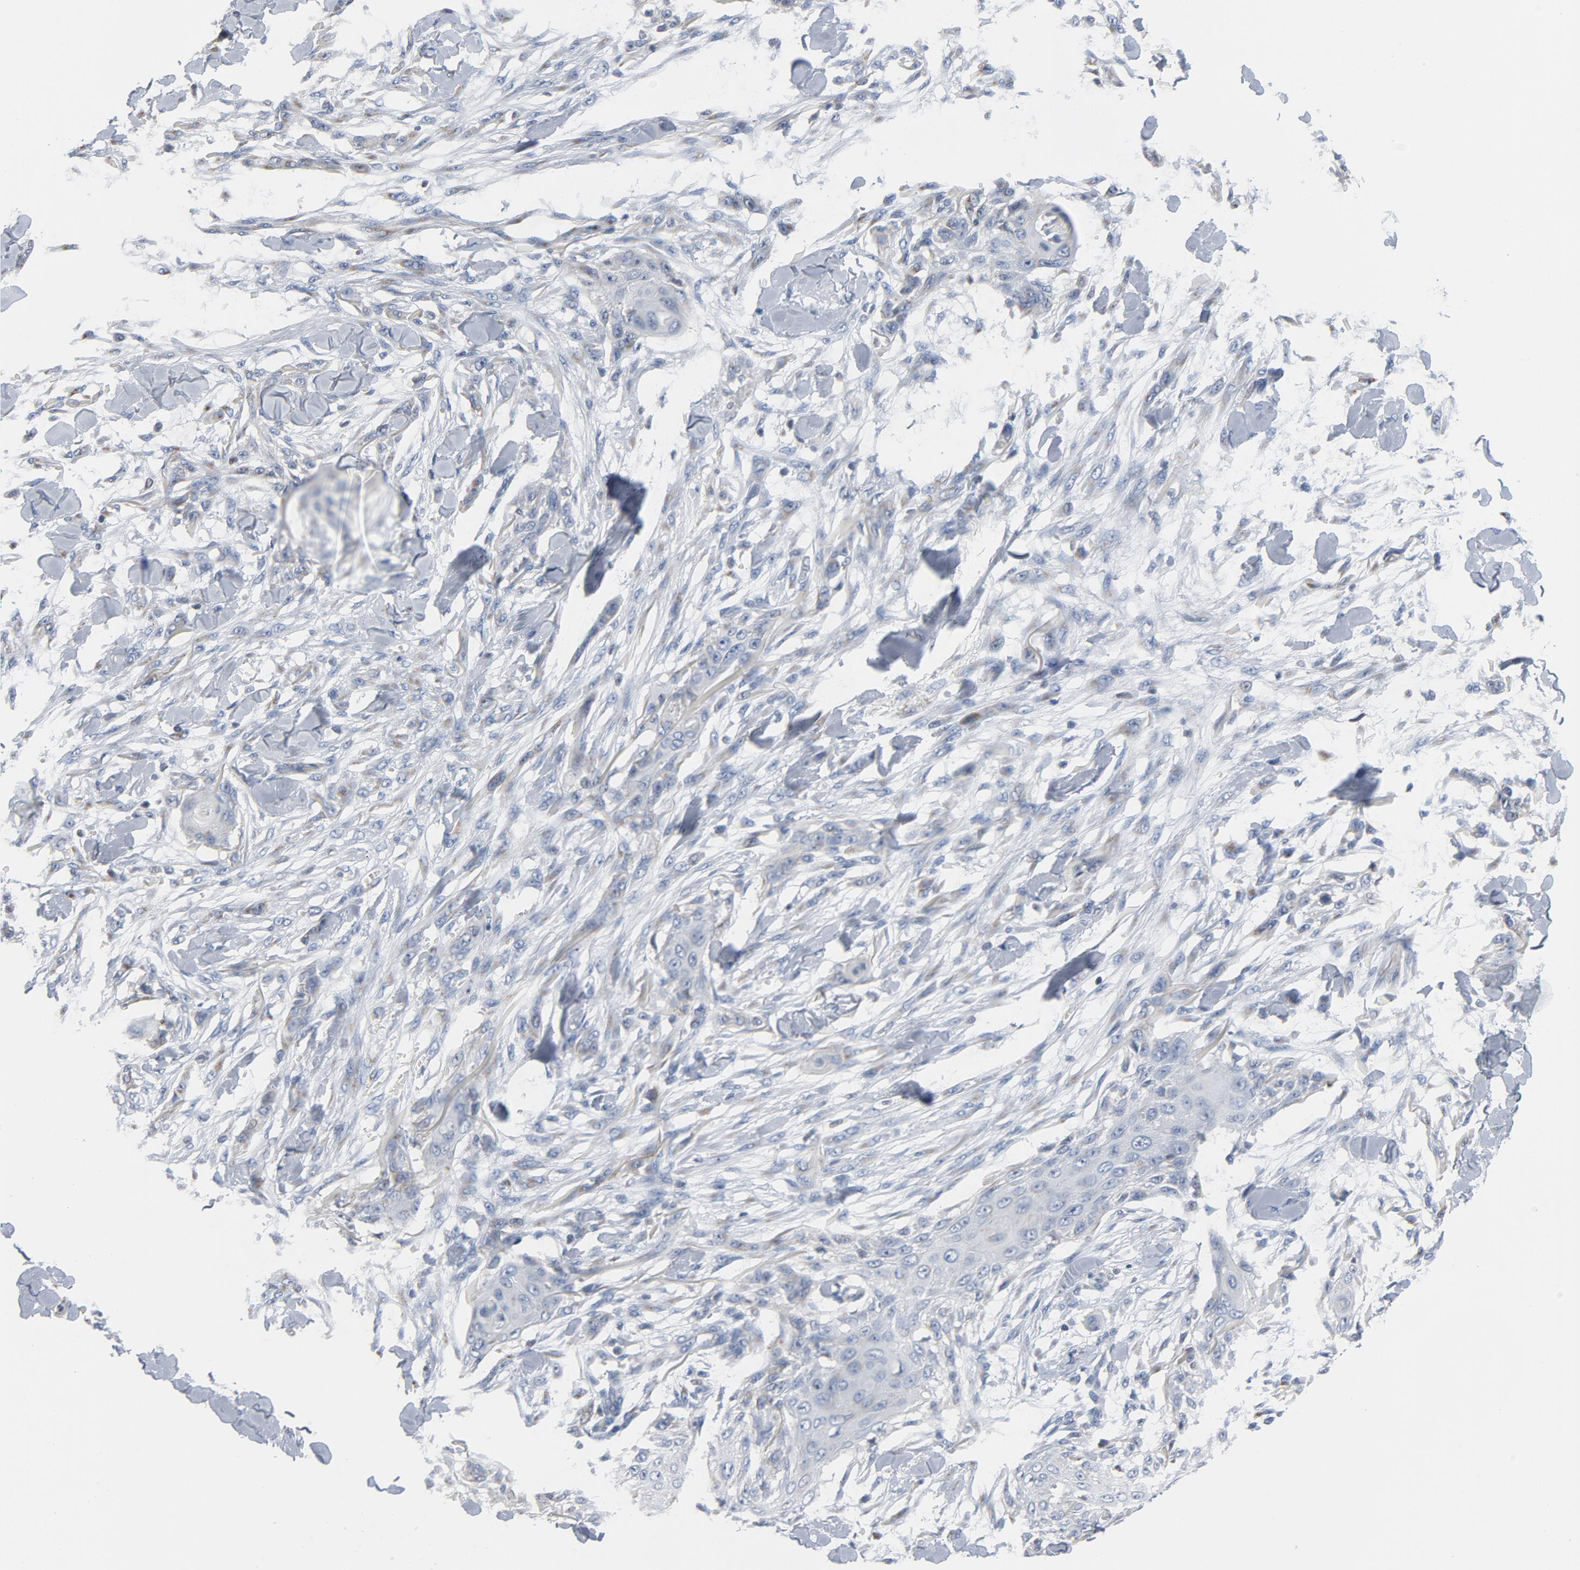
{"staining": {"intensity": "weak", "quantity": "25%-75%", "location": "cytoplasmic/membranous"}, "tissue": "skin cancer", "cell_type": "Tumor cells", "image_type": "cancer", "snomed": [{"axis": "morphology", "description": "Normal tissue, NOS"}, {"axis": "morphology", "description": "Squamous cell carcinoma, NOS"}, {"axis": "topography", "description": "Skin"}], "caption": "The photomicrograph displays immunohistochemical staining of squamous cell carcinoma (skin). There is weak cytoplasmic/membranous expression is present in about 25%-75% of tumor cells. (IHC, brightfield microscopy, high magnification).", "gene": "YIPF6", "patient": {"sex": "female", "age": 59}}